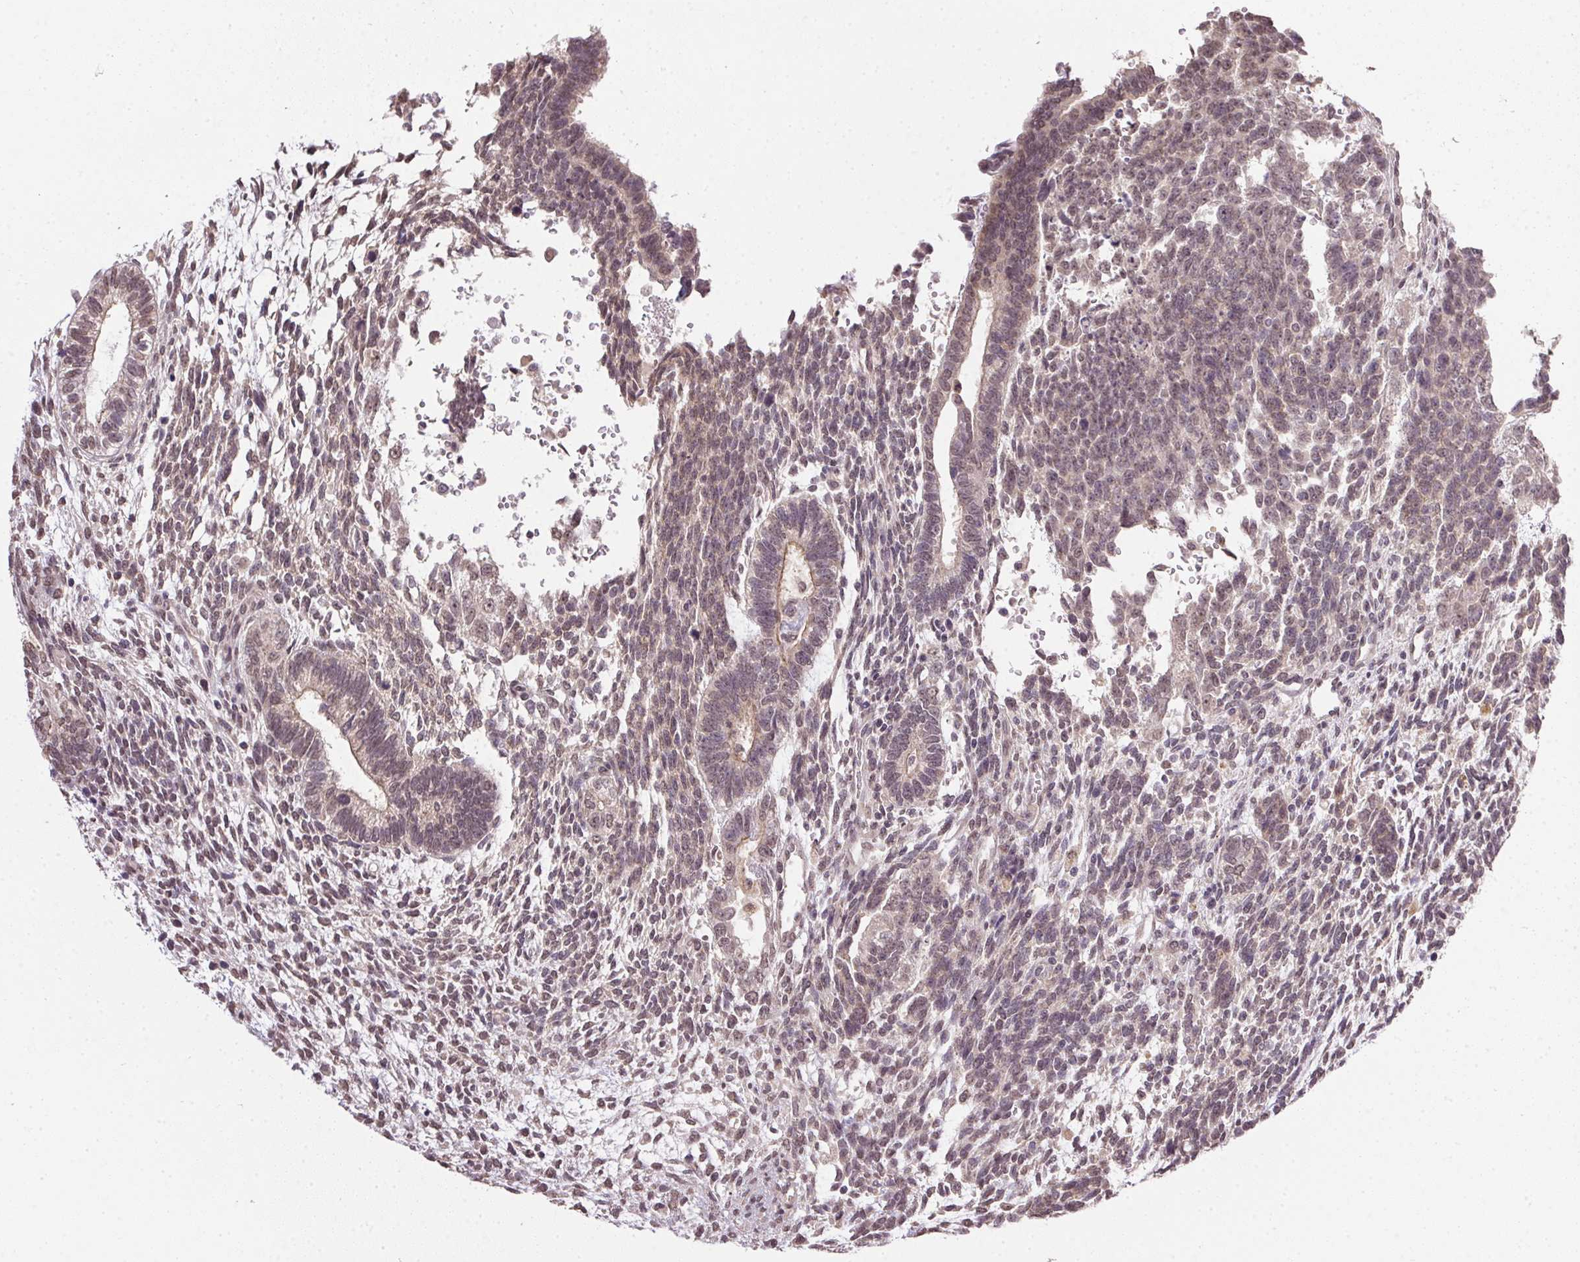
{"staining": {"intensity": "weak", "quantity": "25%-75%", "location": "cytoplasmic/membranous,nuclear"}, "tissue": "testis cancer", "cell_type": "Tumor cells", "image_type": "cancer", "snomed": [{"axis": "morphology", "description": "Carcinoma, Embryonal, NOS"}, {"axis": "topography", "description": "Testis"}], "caption": "A photomicrograph of testis embryonal carcinoma stained for a protein shows weak cytoplasmic/membranous and nuclear brown staining in tumor cells.", "gene": "PPP4R4", "patient": {"sex": "male", "age": 23}}